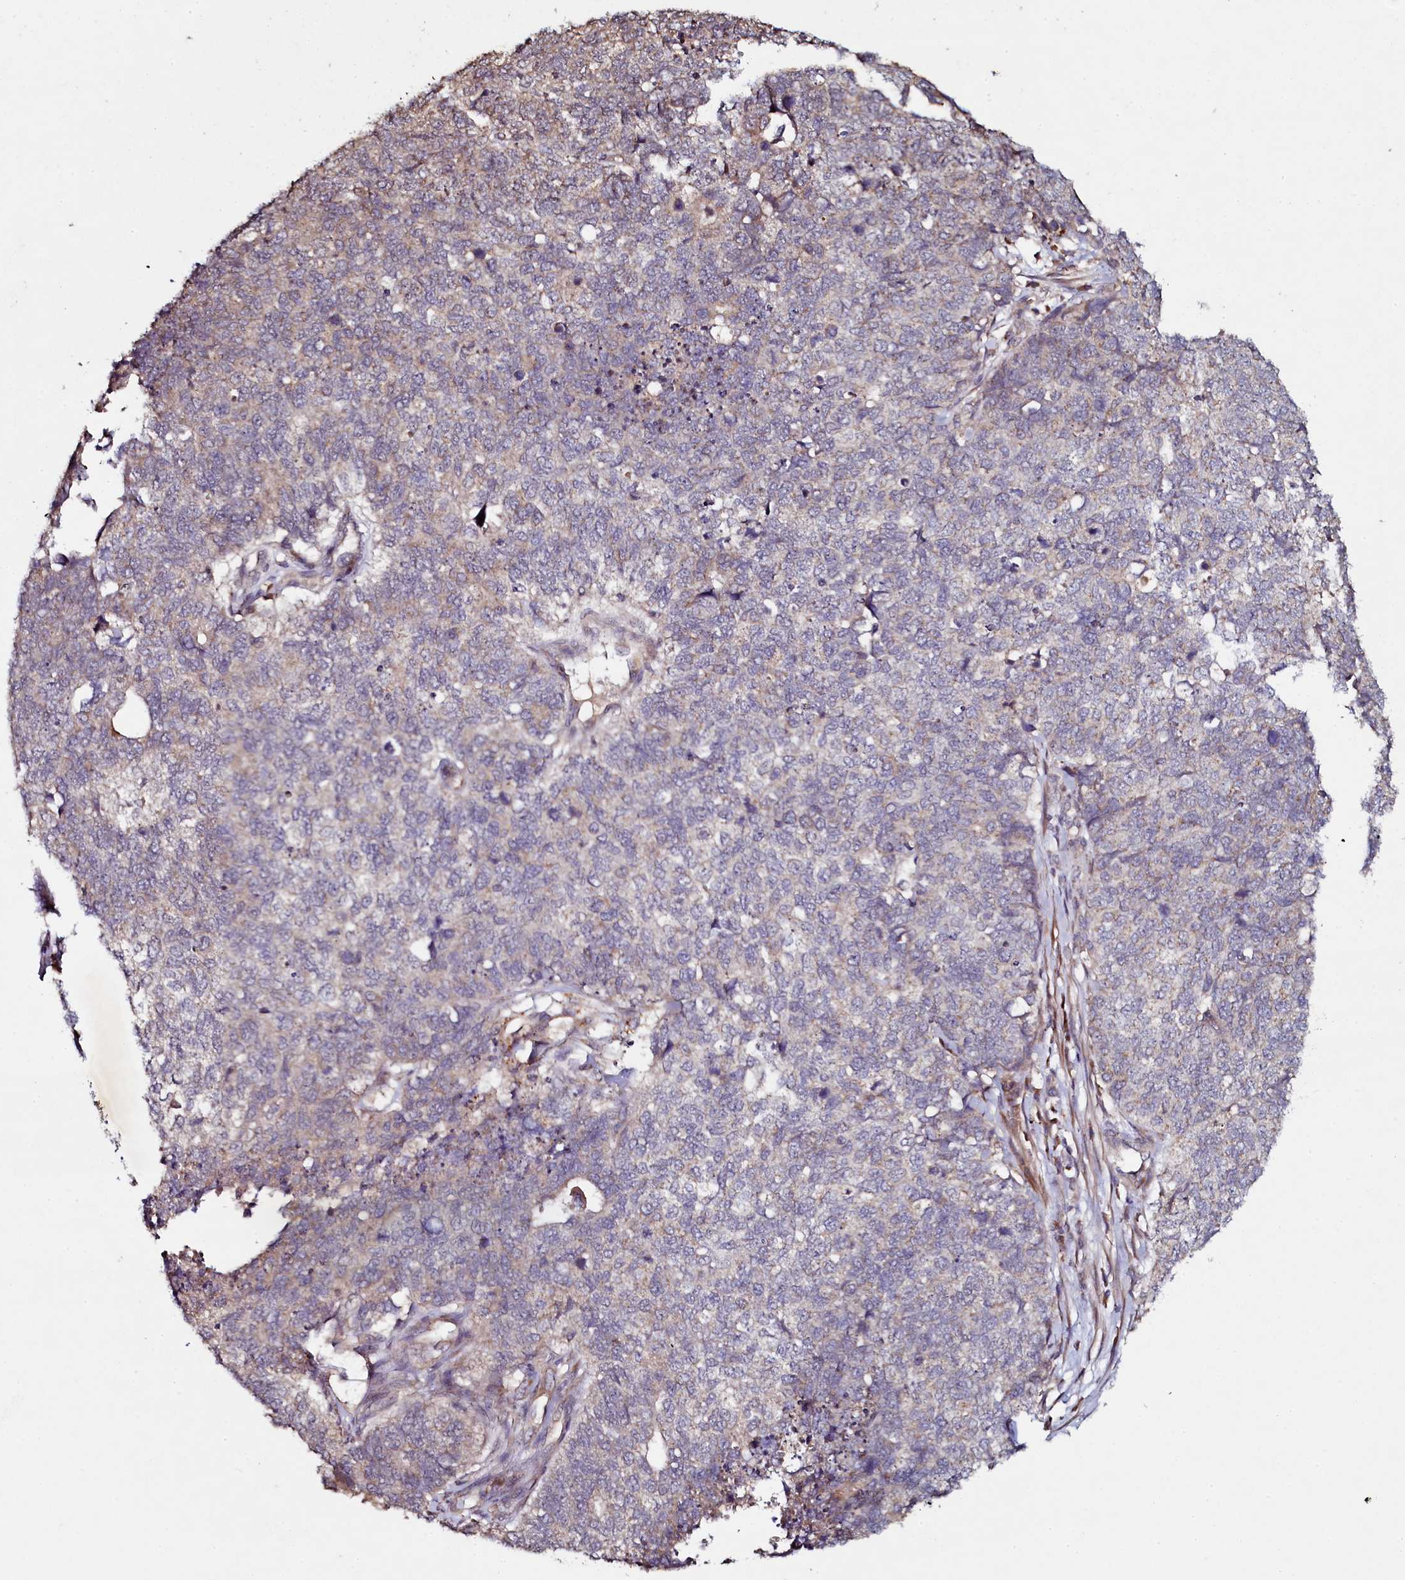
{"staining": {"intensity": "weak", "quantity": "25%-75%", "location": "cytoplasmic/membranous"}, "tissue": "cervical cancer", "cell_type": "Tumor cells", "image_type": "cancer", "snomed": [{"axis": "morphology", "description": "Squamous cell carcinoma, NOS"}, {"axis": "topography", "description": "Cervix"}], "caption": "Cervical squamous cell carcinoma tissue exhibits weak cytoplasmic/membranous expression in about 25%-75% of tumor cells", "gene": "SEC24C", "patient": {"sex": "female", "age": 63}}